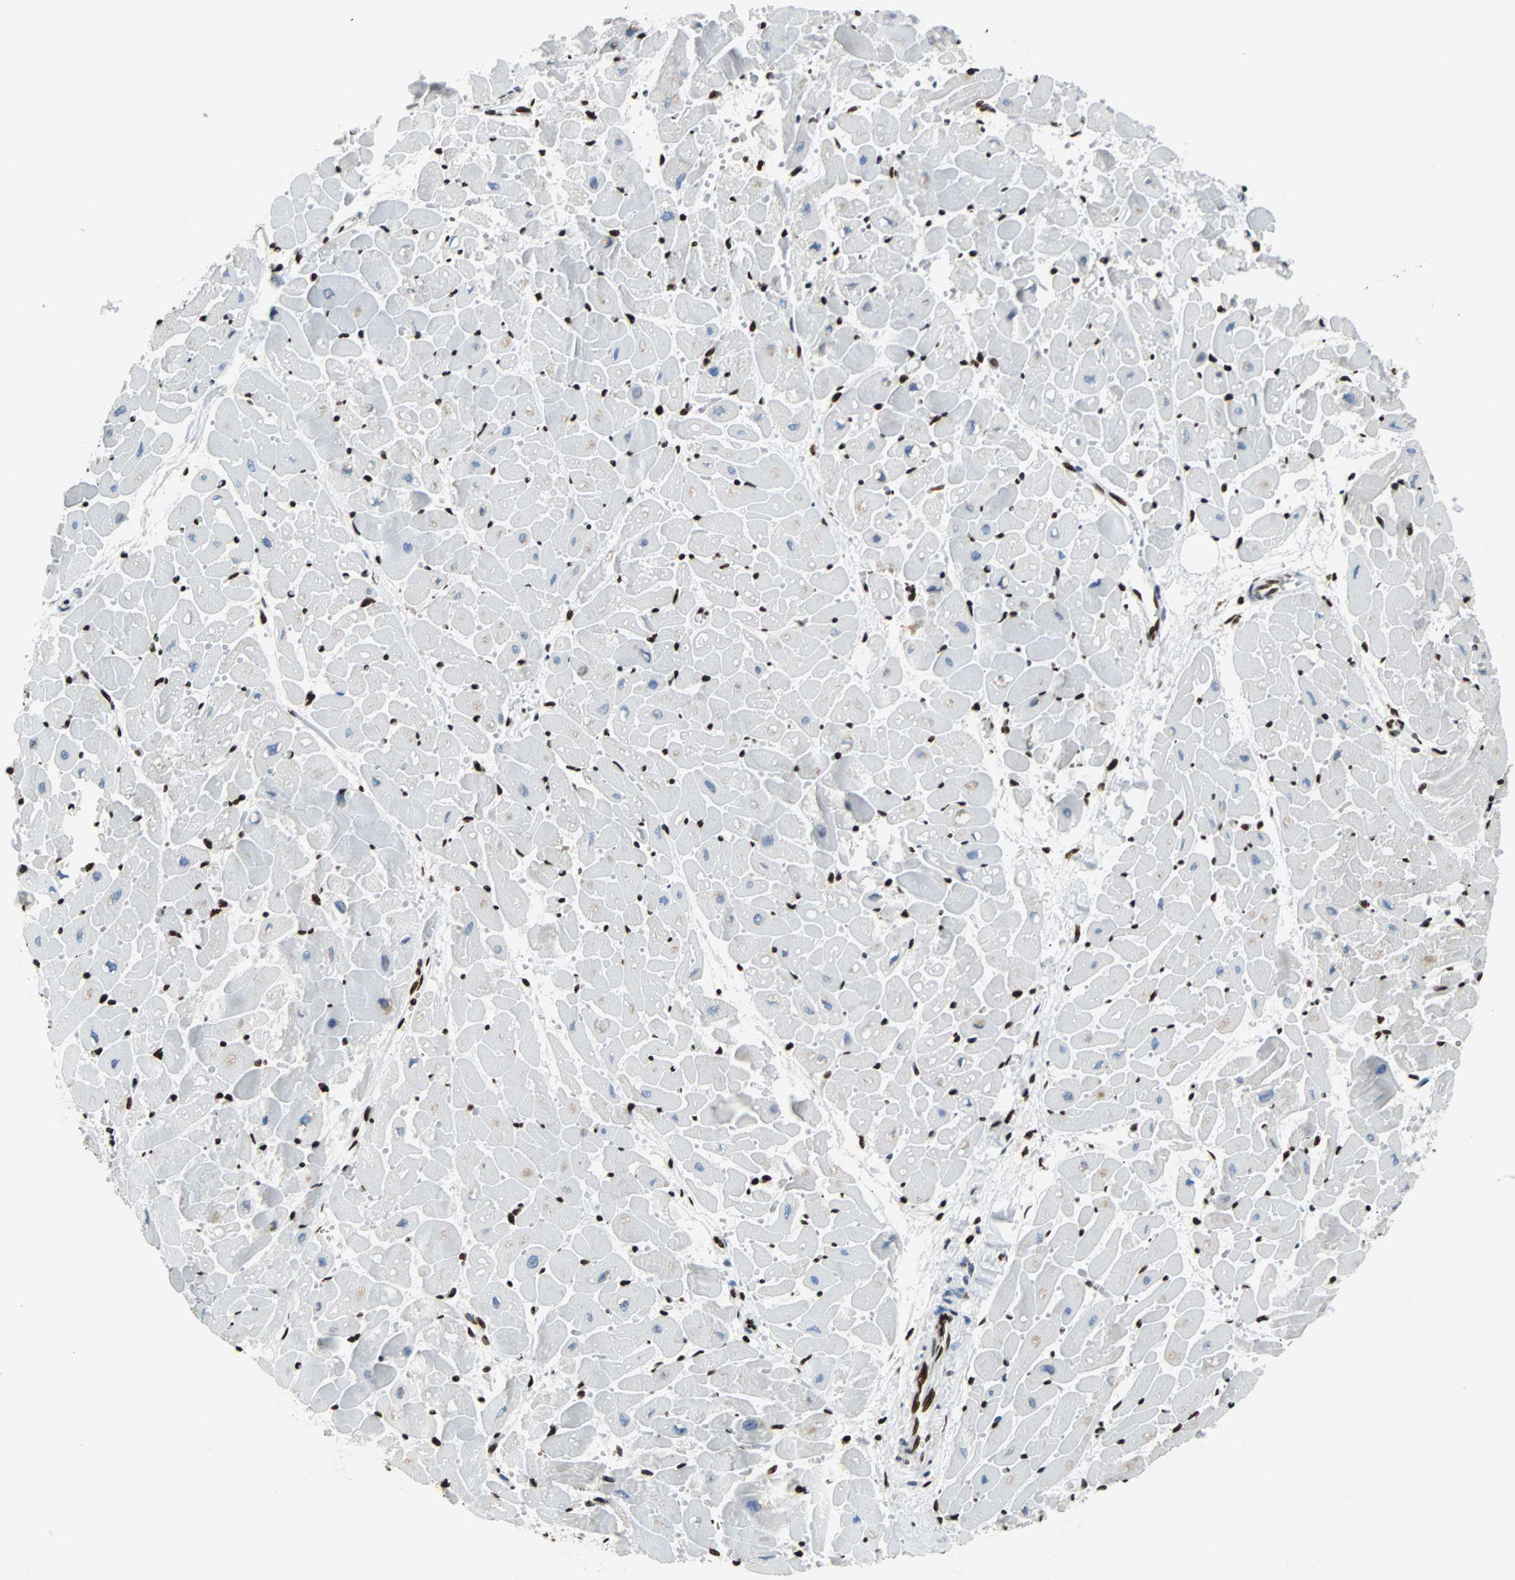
{"staining": {"intensity": "strong", "quantity": "25%-75%", "location": "nuclear"}, "tissue": "heart muscle", "cell_type": "Cardiomyocytes", "image_type": "normal", "snomed": [{"axis": "morphology", "description": "Normal tissue, NOS"}, {"axis": "topography", "description": "Heart"}], "caption": "The micrograph reveals staining of unremarkable heart muscle, revealing strong nuclear protein positivity (brown color) within cardiomyocytes. Nuclei are stained in blue.", "gene": "ZNF131", "patient": {"sex": "female", "age": 19}}